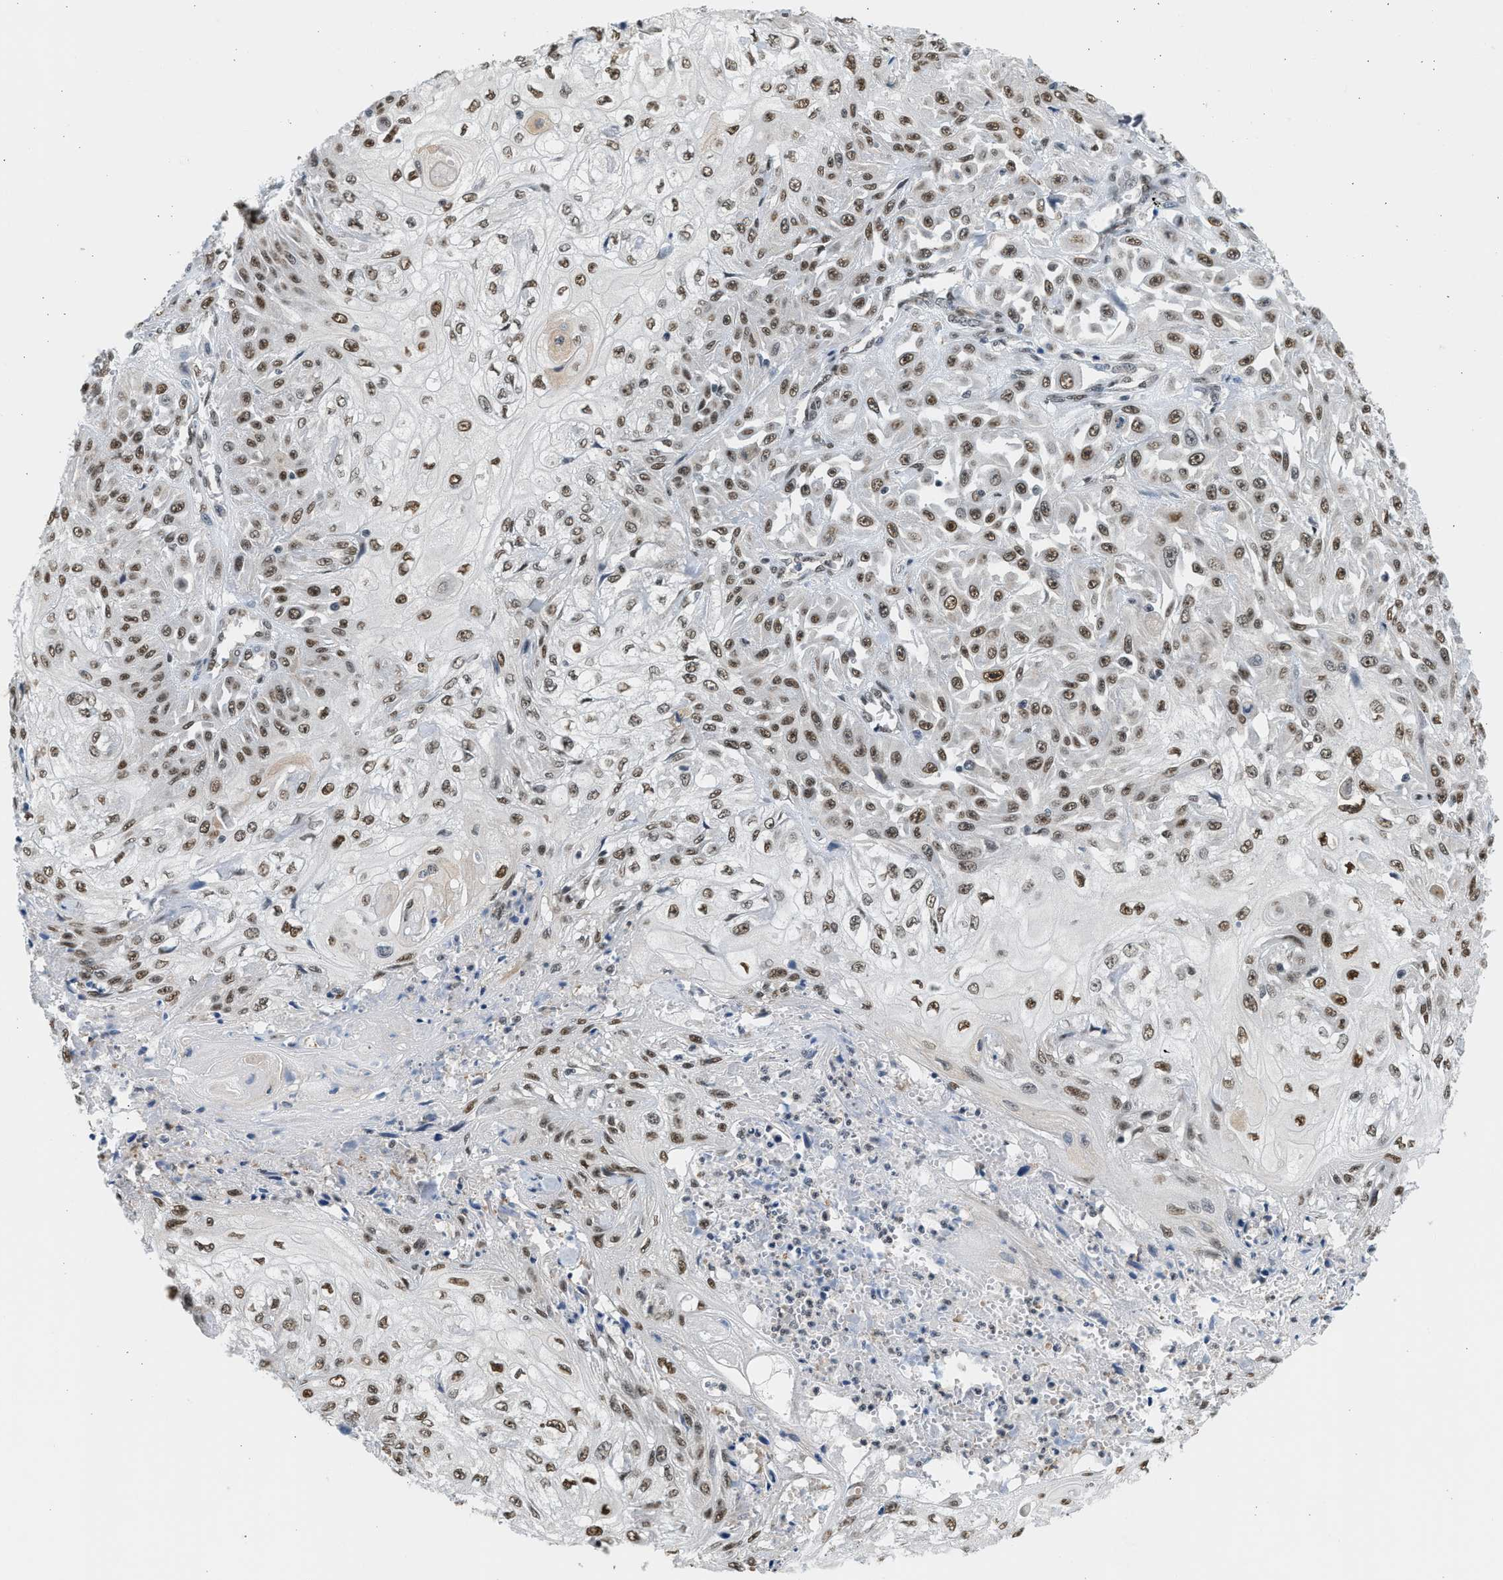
{"staining": {"intensity": "moderate", "quantity": ">75%", "location": "nuclear"}, "tissue": "skin cancer", "cell_type": "Tumor cells", "image_type": "cancer", "snomed": [{"axis": "morphology", "description": "Squamous cell carcinoma, NOS"}, {"axis": "morphology", "description": "Squamous cell carcinoma, metastatic, NOS"}, {"axis": "topography", "description": "Skin"}, {"axis": "topography", "description": "Lymph node"}], "caption": "DAB (3,3'-diaminobenzidine) immunohistochemical staining of human skin squamous cell carcinoma reveals moderate nuclear protein positivity in about >75% of tumor cells.", "gene": "HIPK1", "patient": {"sex": "male", "age": 75}}